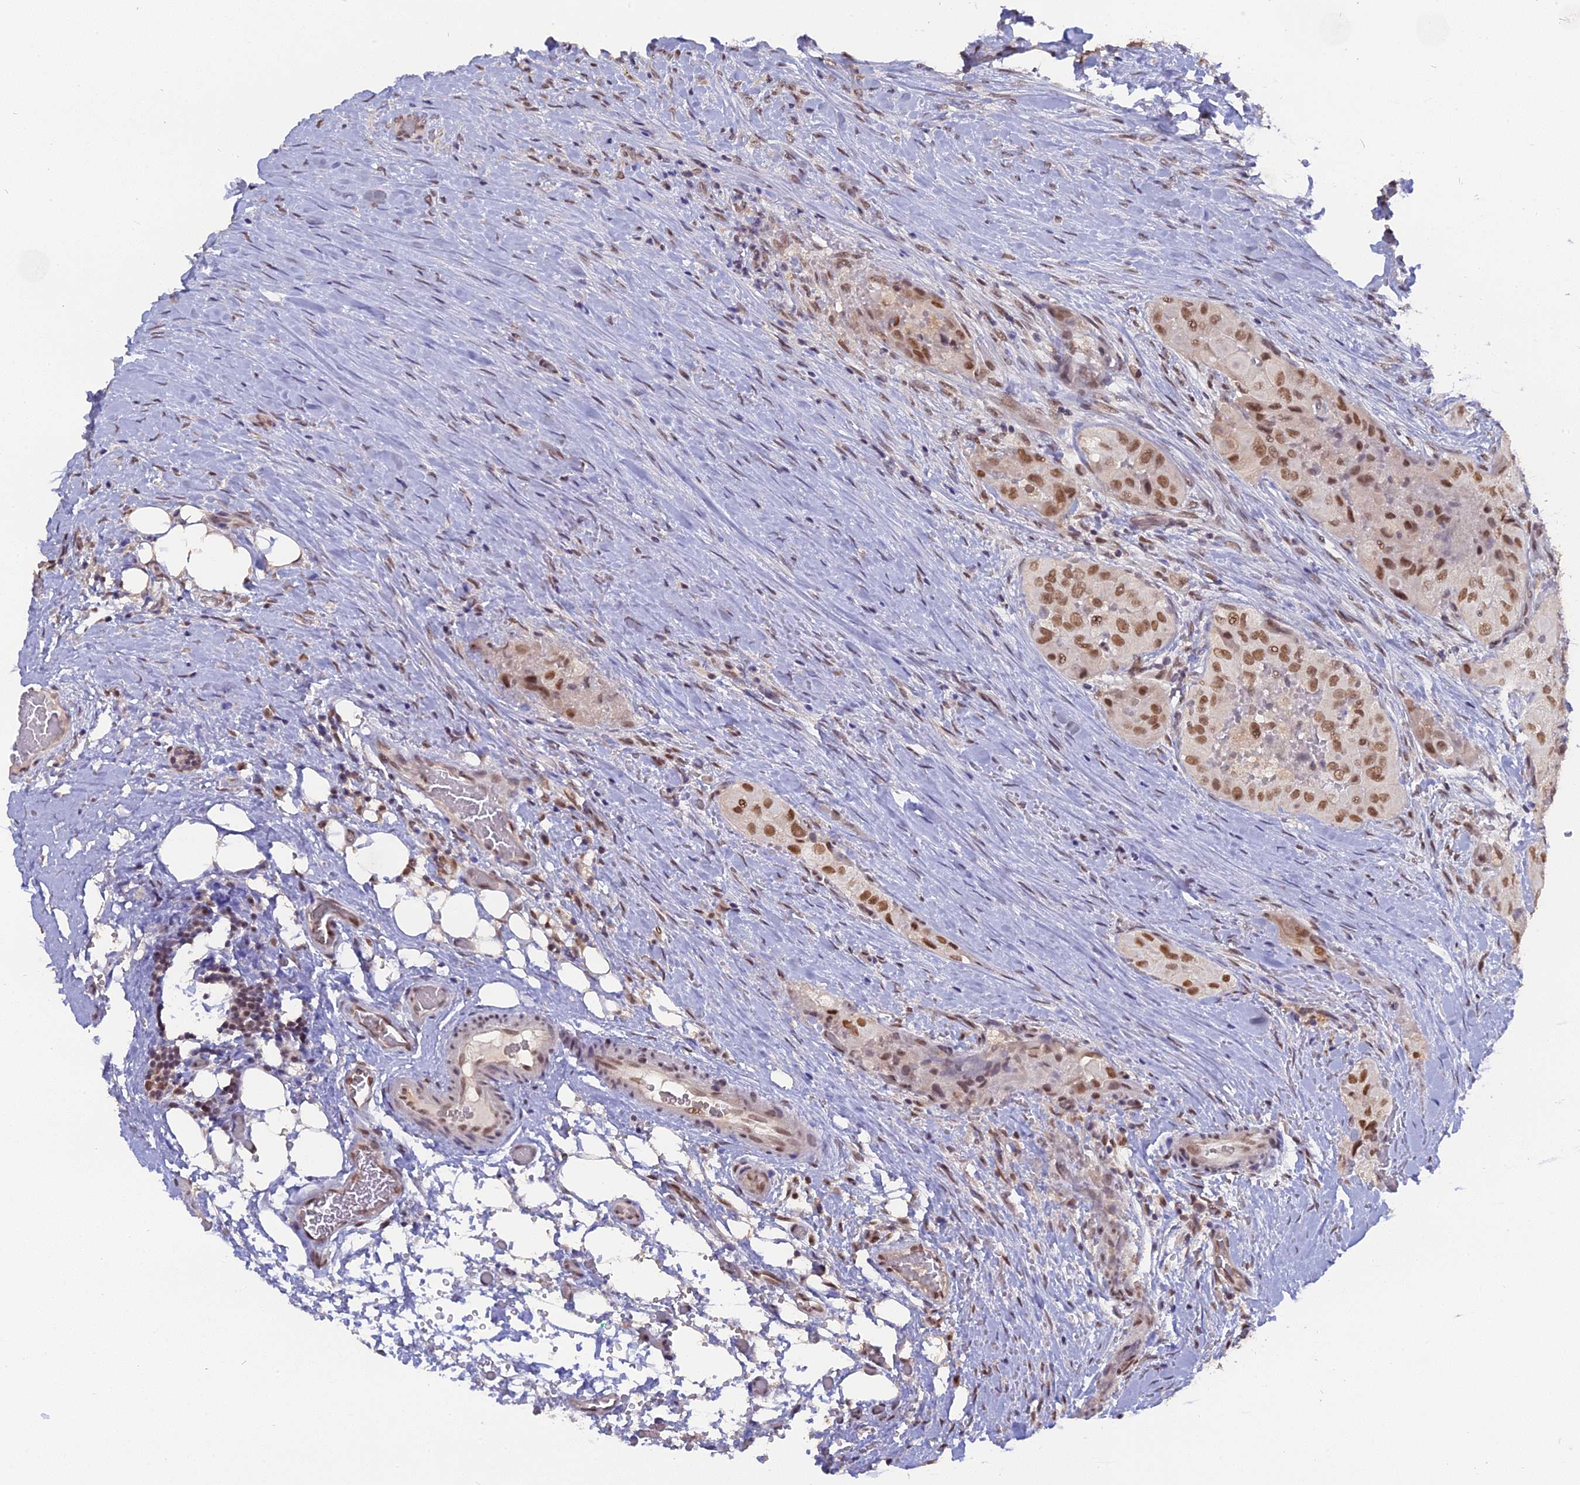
{"staining": {"intensity": "moderate", "quantity": ">75%", "location": "nuclear"}, "tissue": "thyroid cancer", "cell_type": "Tumor cells", "image_type": "cancer", "snomed": [{"axis": "morphology", "description": "Papillary adenocarcinoma, NOS"}, {"axis": "topography", "description": "Thyroid gland"}], "caption": "Immunohistochemistry (IHC) histopathology image of neoplastic tissue: thyroid cancer (papillary adenocarcinoma) stained using immunohistochemistry exhibits medium levels of moderate protein expression localized specifically in the nuclear of tumor cells, appearing as a nuclear brown color.", "gene": "NR1H3", "patient": {"sex": "female", "age": 59}}